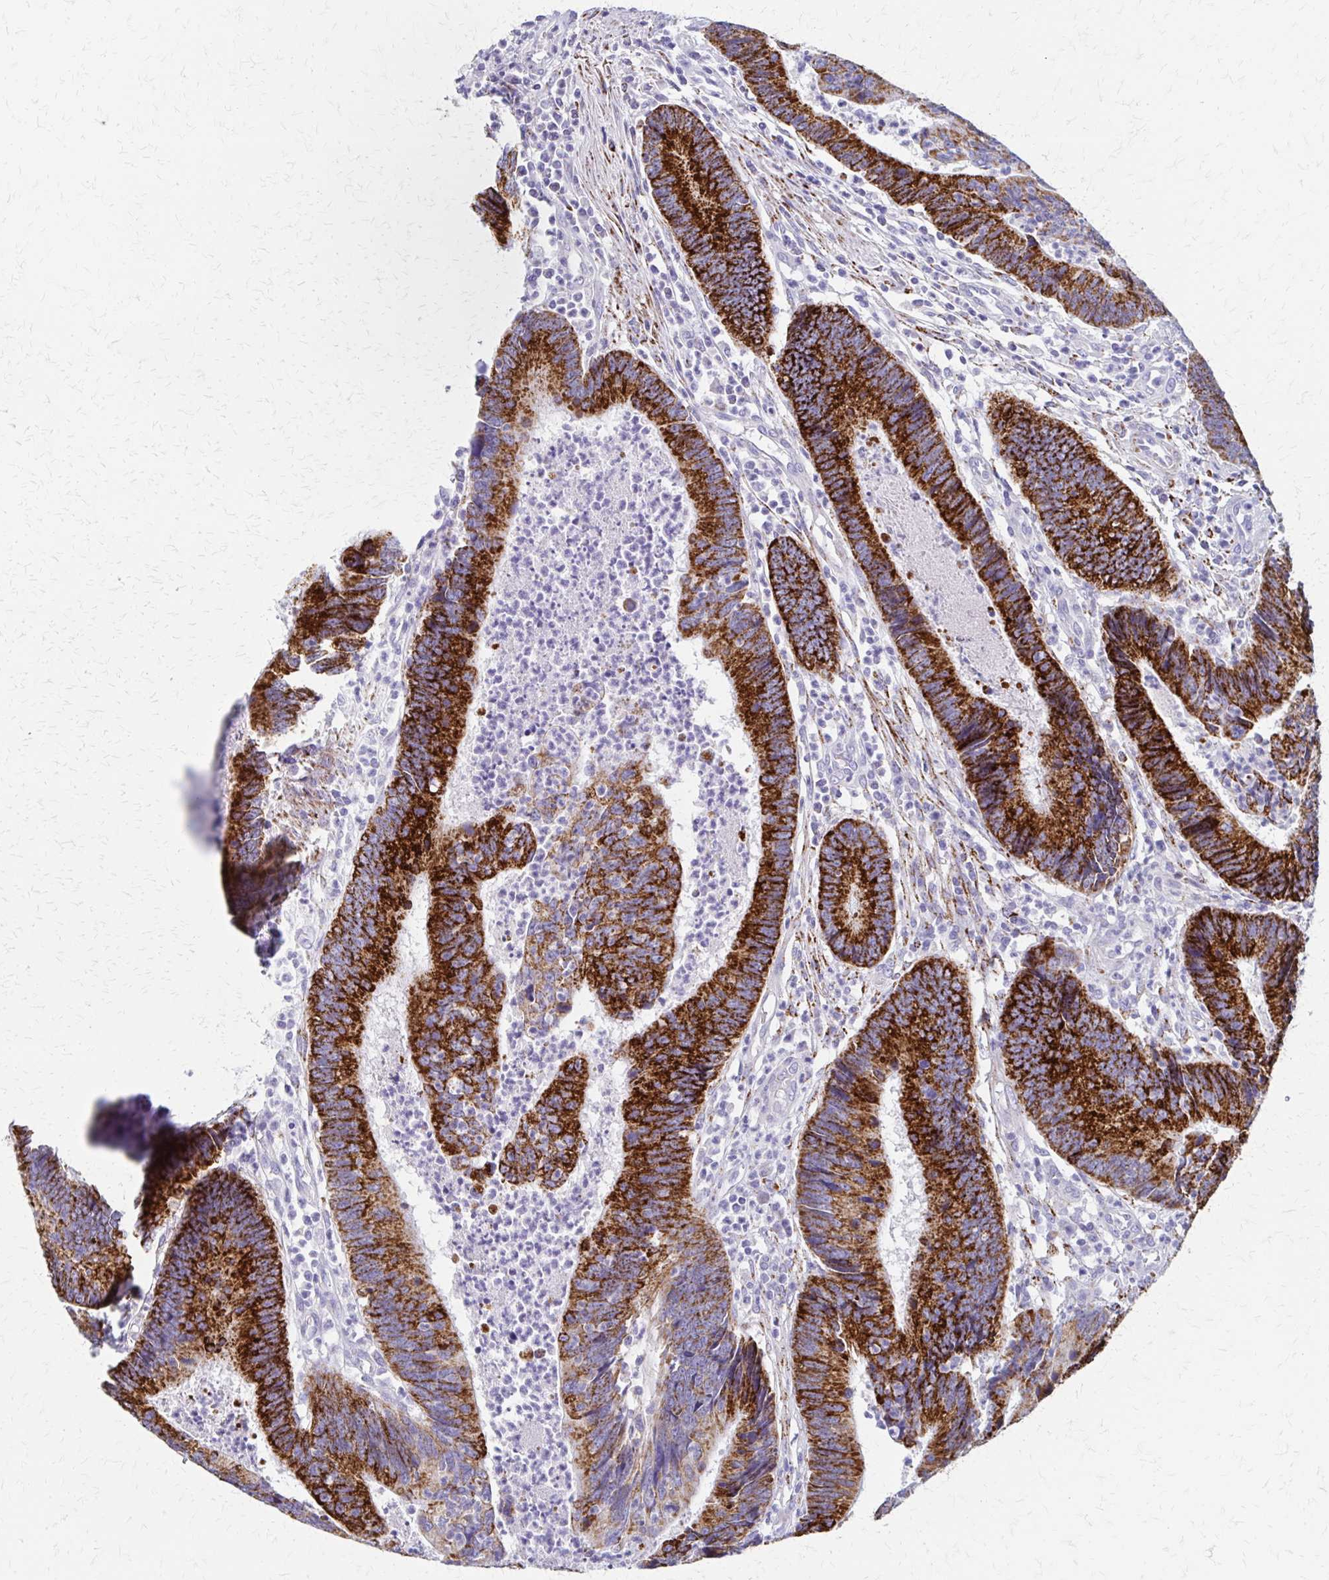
{"staining": {"intensity": "strong", "quantity": ">75%", "location": "cytoplasmic/membranous"}, "tissue": "colorectal cancer", "cell_type": "Tumor cells", "image_type": "cancer", "snomed": [{"axis": "morphology", "description": "Adenocarcinoma, NOS"}, {"axis": "topography", "description": "Colon"}], "caption": "This image displays immunohistochemistry staining of colorectal cancer (adenocarcinoma), with high strong cytoplasmic/membranous expression in about >75% of tumor cells.", "gene": "ZSCAN5B", "patient": {"sex": "female", "age": 67}}